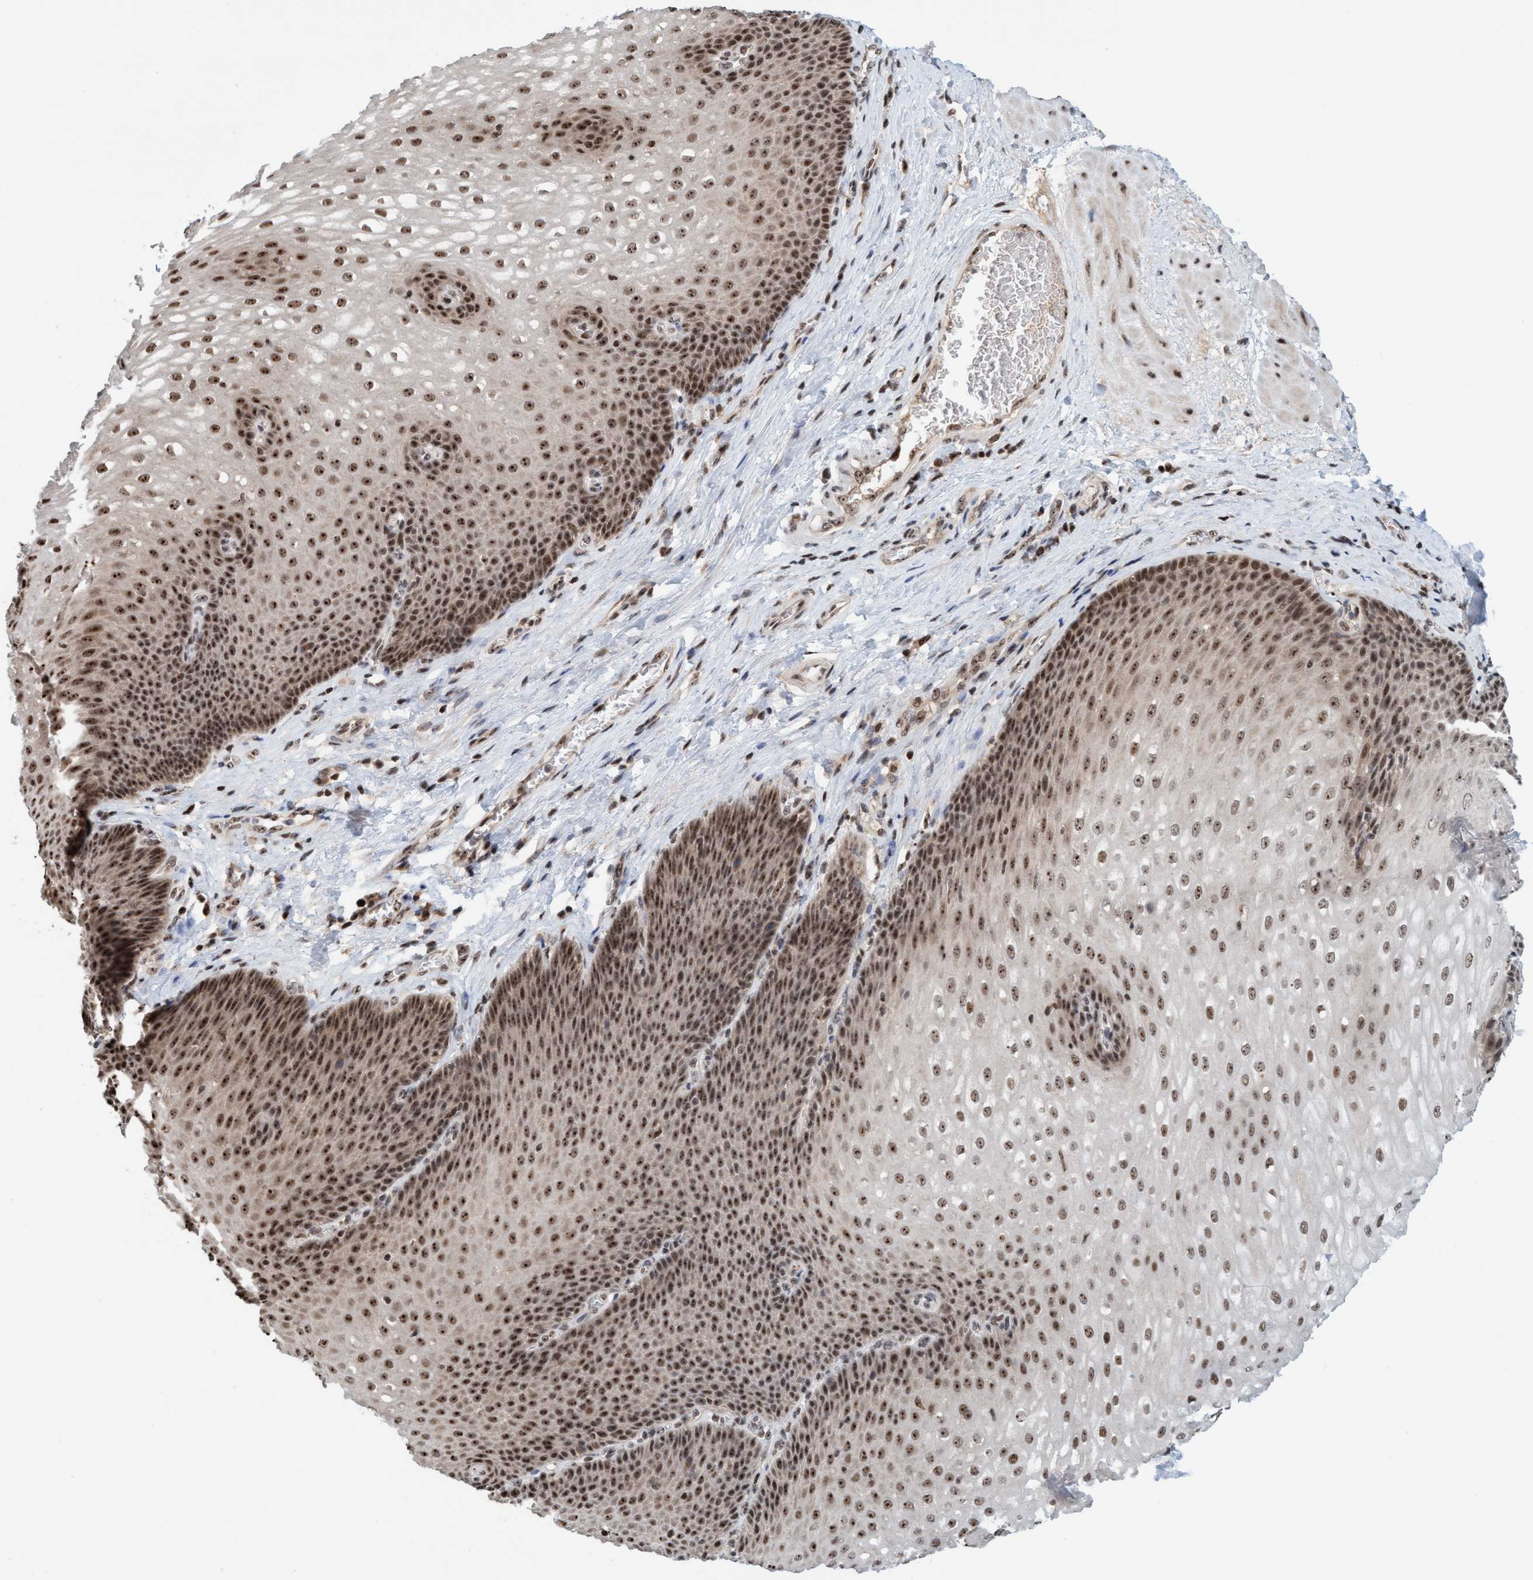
{"staining": {"intensity": "strong", "quantity": ">75%", "location": "nuclear"}, "tissue": "esophagus", "cell_type": "Squamous epithelial cells", "image_type": "normal", "snomed": [{"axis": "morphology", "description": "Normal tissue, NOS"}, {"axis": "topography", "description": "Esophagus"}], "caption": "Immunohistochemical staining of unremarkable esophagus demonstrates strong nuclear protein staining in about >75% of squamous epithelial cells.", "gene": "SMCR8", "patient": {"sex": "male", "age": 48}}